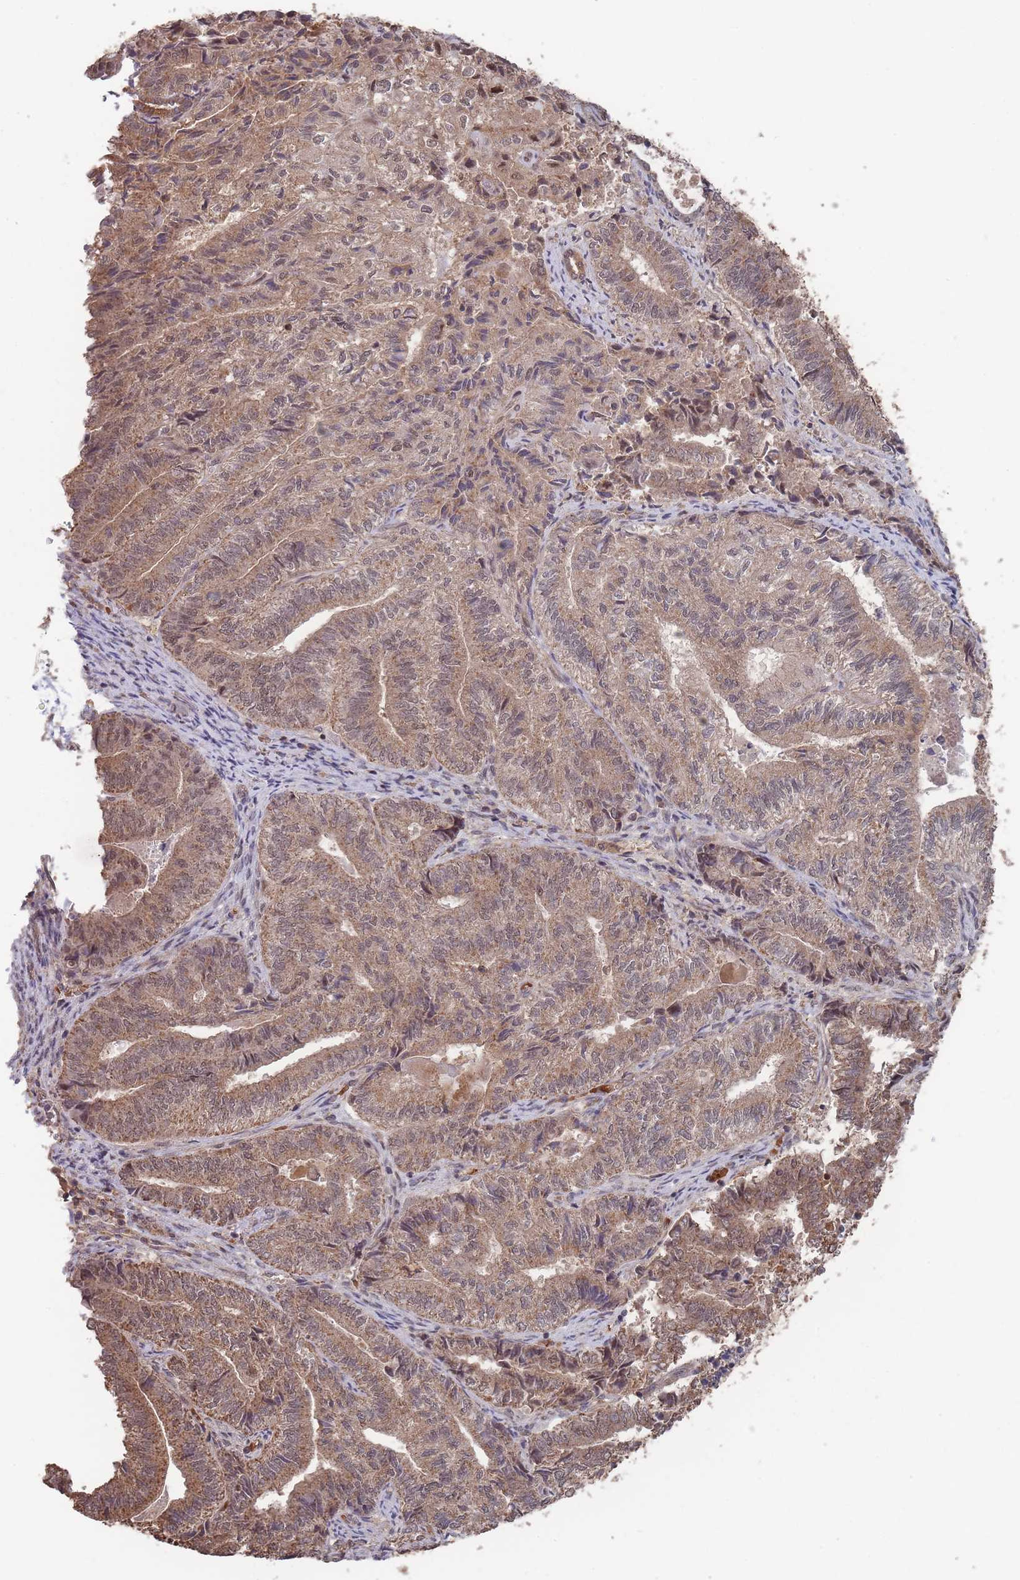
{"staining": {"intensity": "moderate", "quantity": ">75%", "location": "cytoplasmic/membranous,nuclear"}, "tissue": "endometrial cancer", "cell_type": "Tumor cells", "image_type": "cancer", "snomed": [{"axis": "morphology", "description": "Adenocarcinoma, NOS"}, {"axis": "topography", "description": "Endometrium"}], "caption": "Immunohistochemistry (IHC) photomicrograph of neoplastic tissue: human adenocarcinoma (endometrial) stained using immunohistochemistry (IHC) demonstrates medium levels of moderate protein expression localized specifically in the cytoplasmic/membranous and nuclear of tumor cells, appearing as a cytoplasmic/membranous and nuclear brown color.", "gene": "SF3B1", "patient": {"sex": "female", "age": 80}}